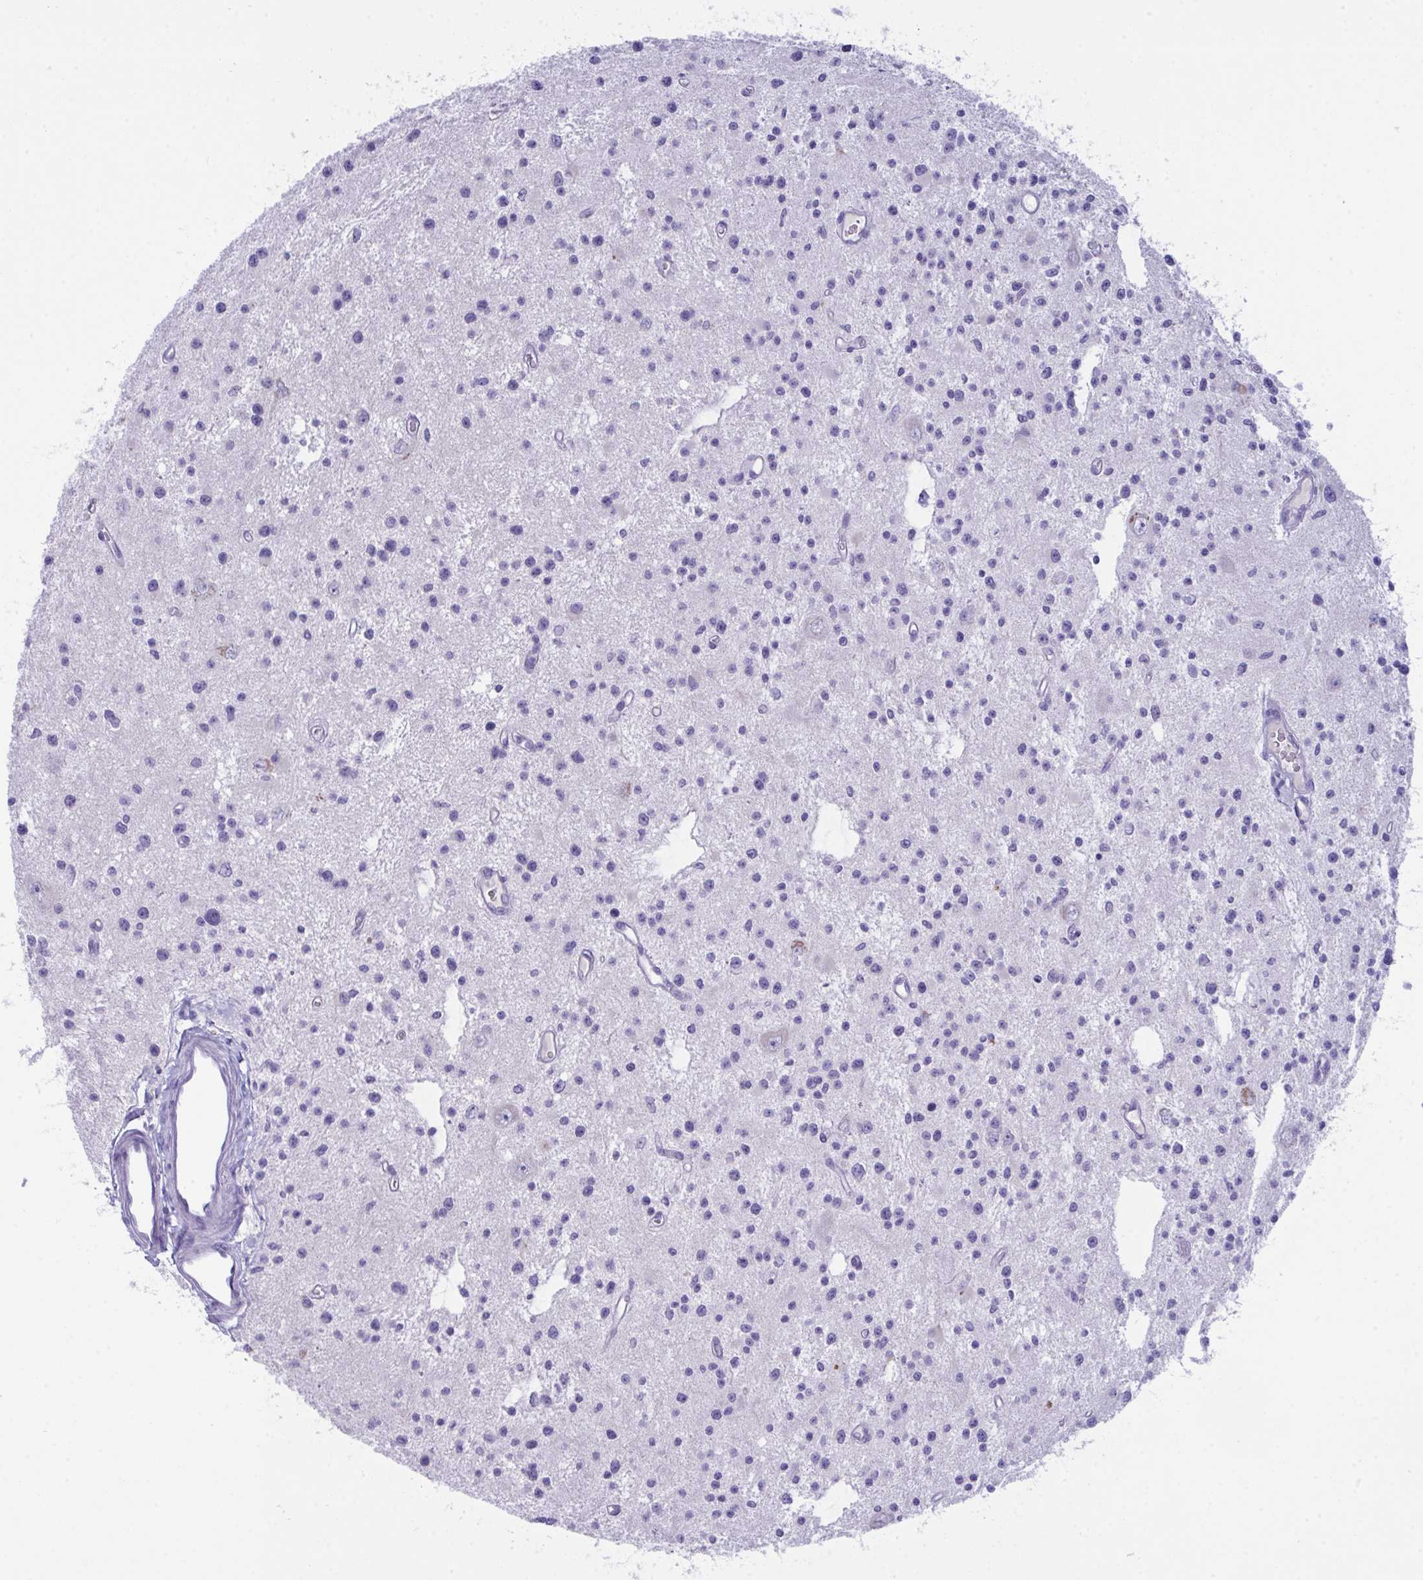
{"staining": {"intensity": "negative", "quantity": "none", "location": "none"}, "tissue": "glioma", "cell_type": "Tumor cells", "image_type": "cancer", "snomed": [{"axis": "morphology", "description": "Glioma, malignant, Low grade"}, {"axis": "topography", "description": "Brain"}], "caption": "Malignant glioma (low-grade) was stained to show a protein in brown. There is no significant expression in tumor cells.", "gene": "GLB1L2", "patient": {"sex": "male", "age": 43}}